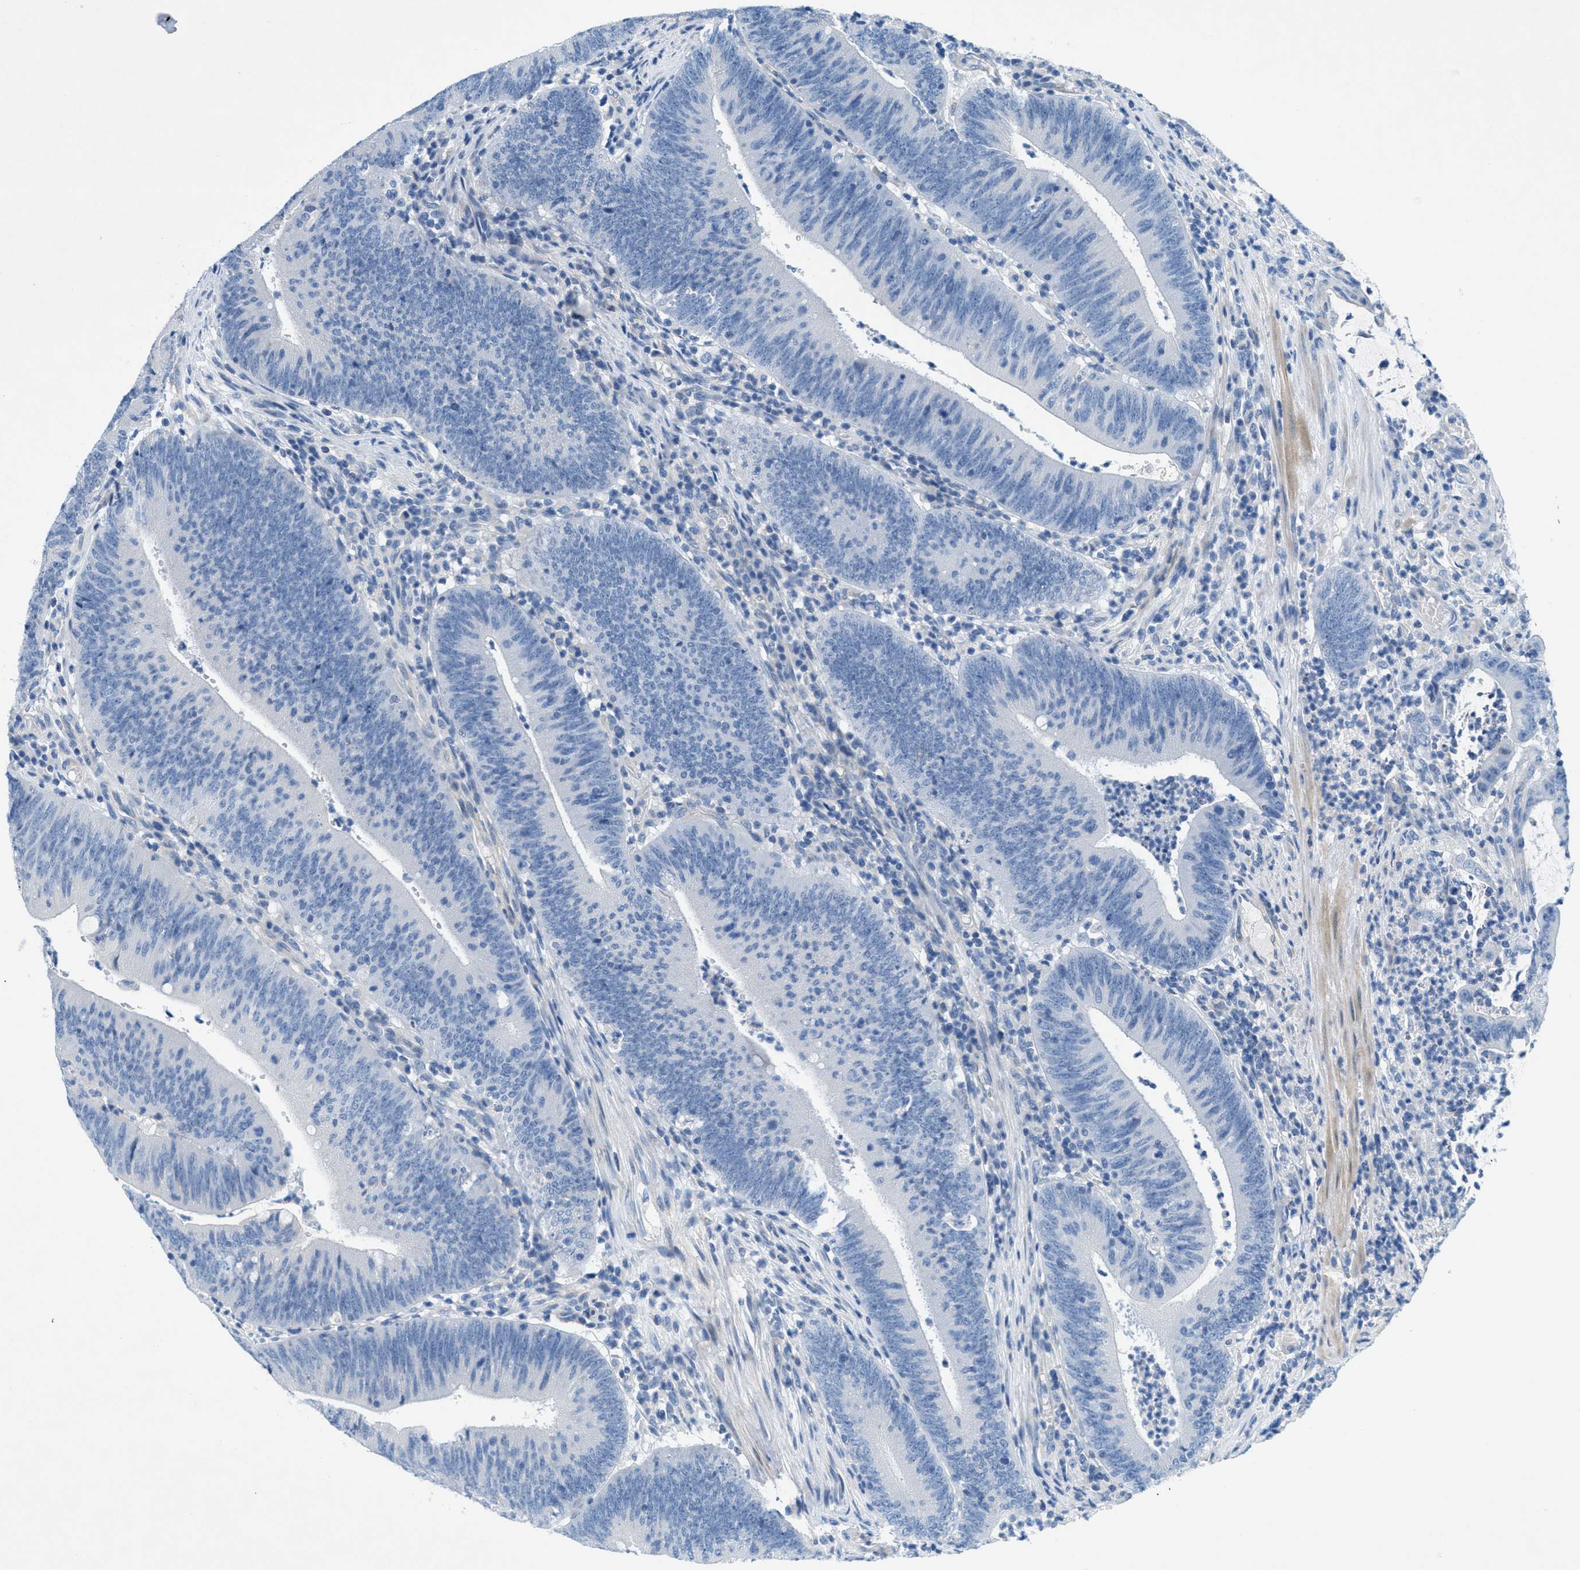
{"staining": {"intensity": "negative", "quantity": "none", "location": "none"}, "tissue": "colorectal cancer", "cell_type": "Tumor cells", "image_type": "cancer", "snomed": [{"axis": "morphology", "description": "Normal tissue, NOS"}, {"axis": "morphology", "description": "Adenocarcinoma, NOS"}, {"axis": "topography", "description": "Rectum"}], "caption": "Colorectal cancer (adenocarcinoma) stained for a protein using immunohistochemistry displays no staining tumor cells.", "gene": "GALNT17", "patient": {"sex": "female", "age": 66}}